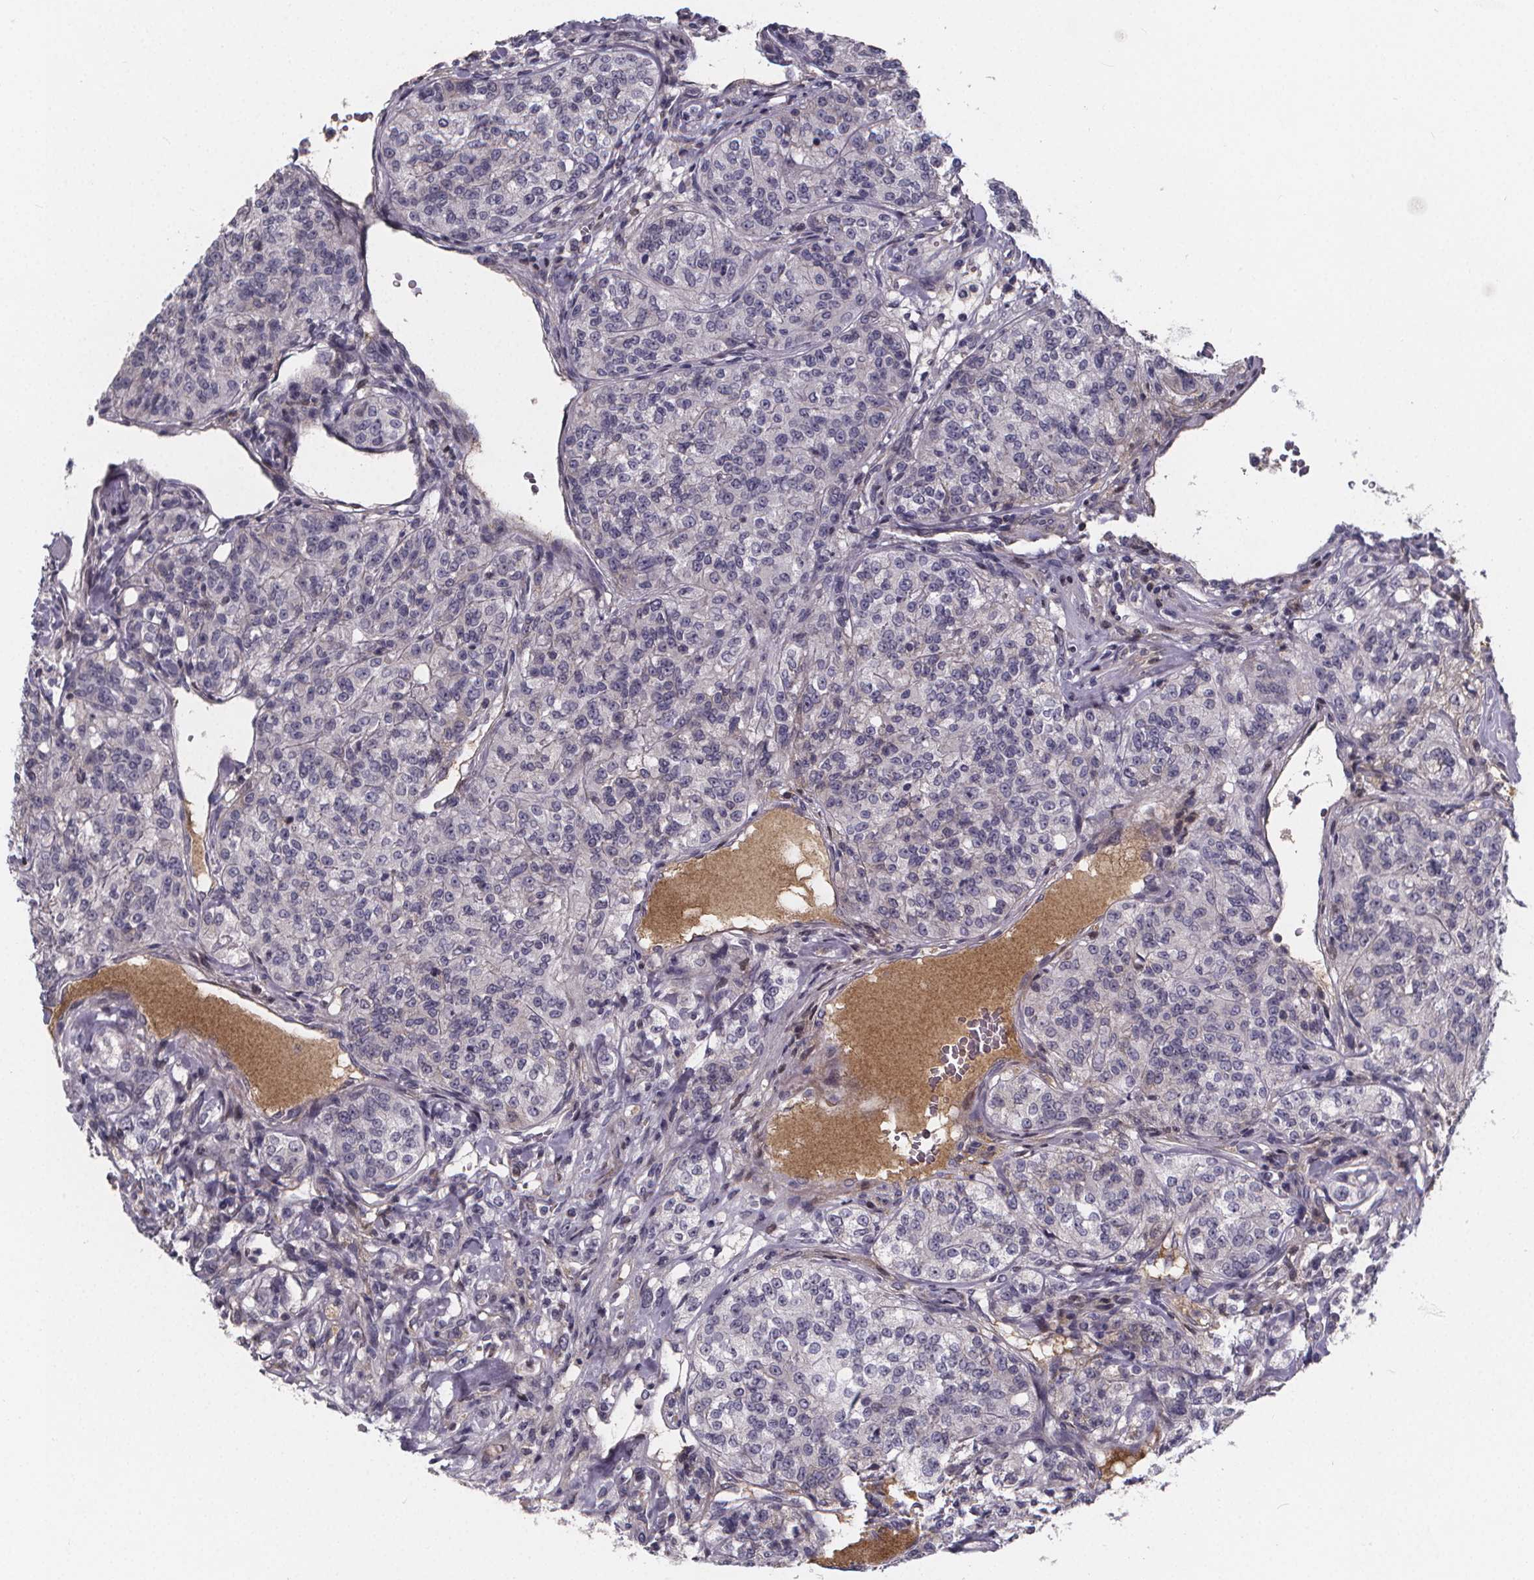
{"staining": {"intensity": "negative", "quantity": "none", "location": "none"}, "tissue": "renal cancer", "cell_type": "Tumor cells", "image_type": "cancer", "snomed": [{"axis": "morphology", "description": "Adenocarcinoma, NOS"}, {"axis": "topography", "description": "Kidney"}], "caption": "Tumor cells are negative for brown protein staining in renal cancer.", "gene": "AGT", "patient": {"sex": "female", "age": 63}}